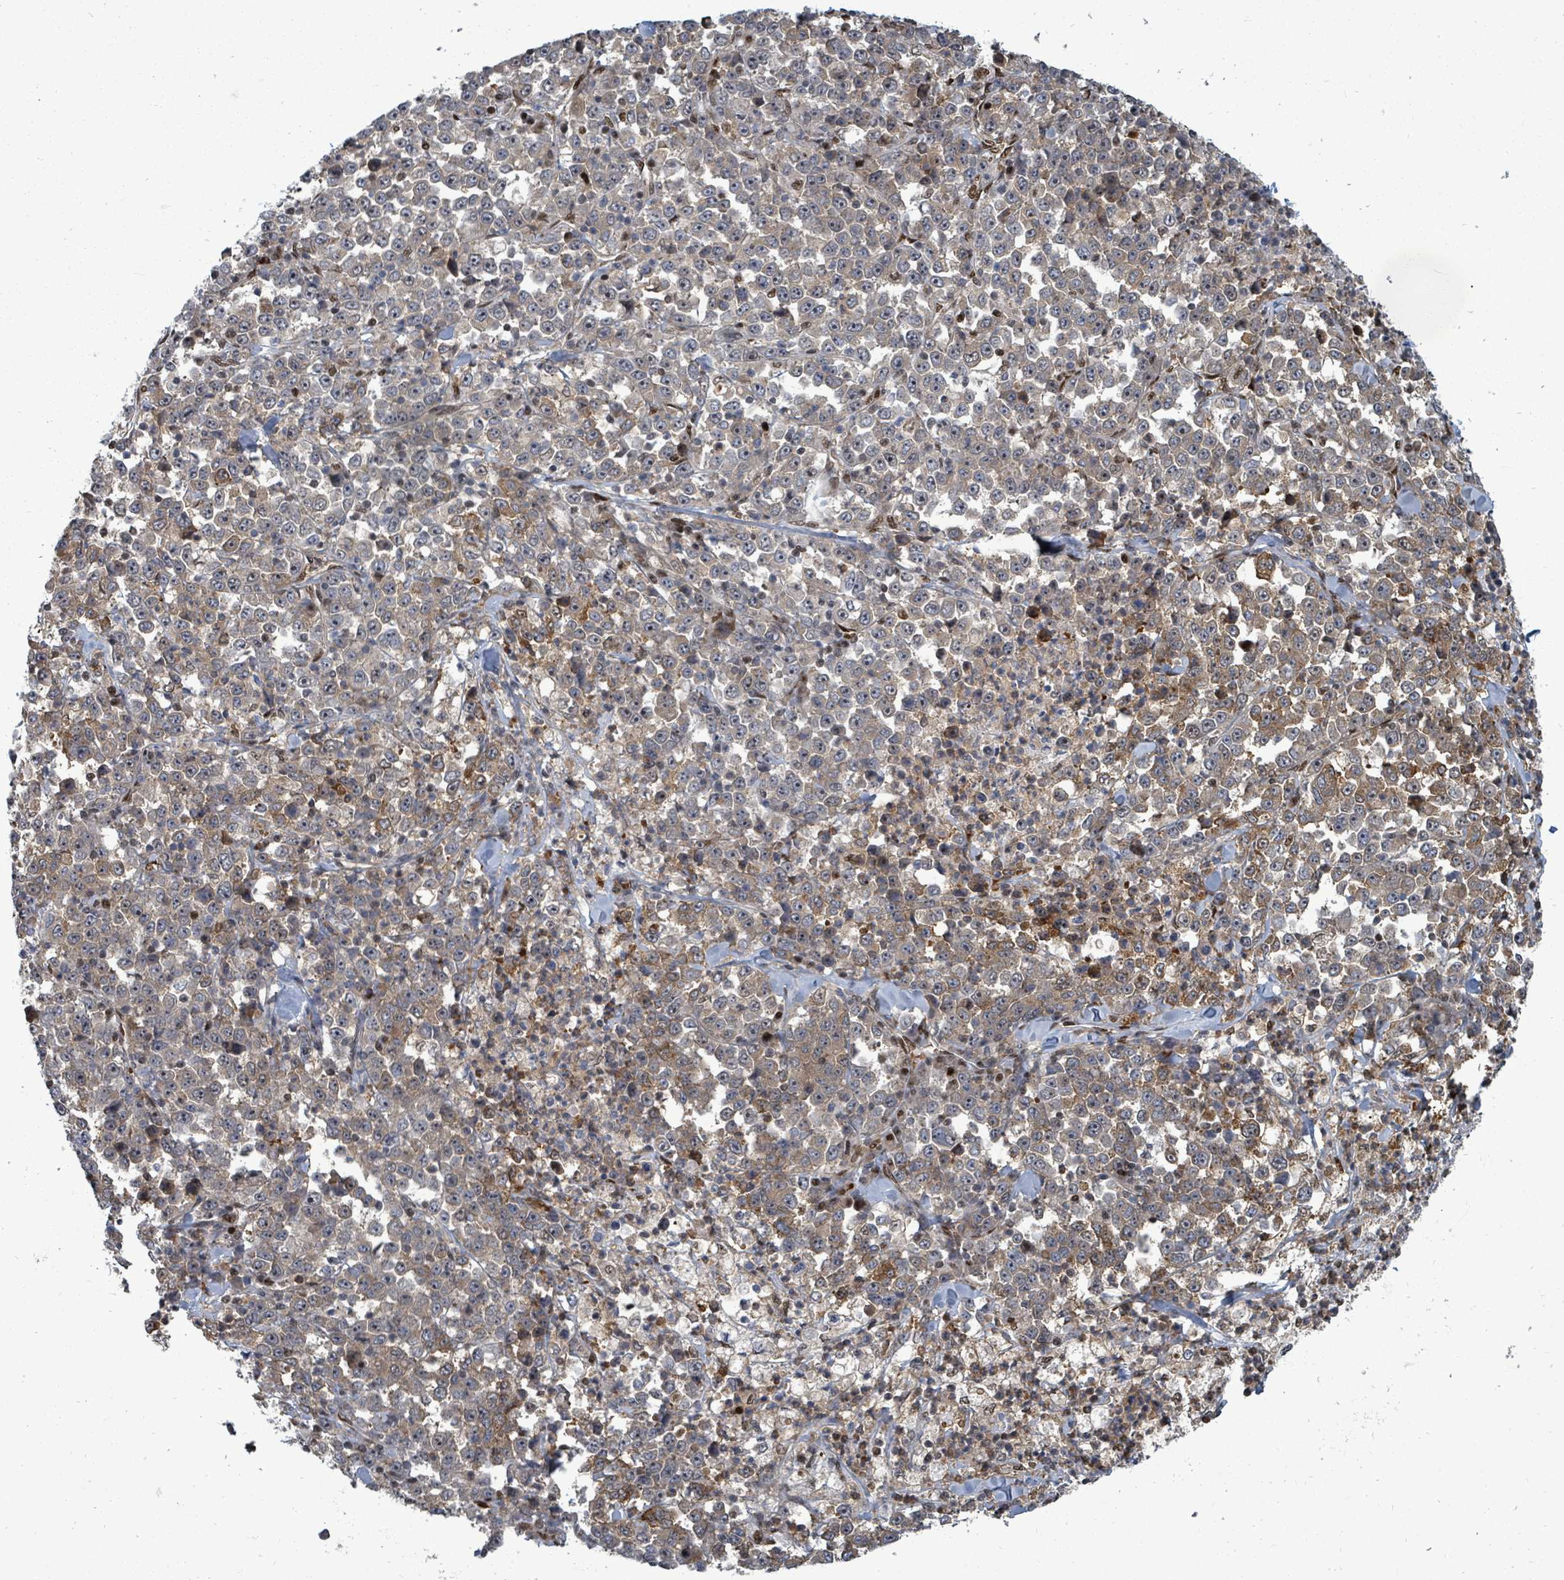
{"staining": {"intensity": "moderate", "quantity": "<25%", "location": "cytoplasmic/membranous"}, "tissue": "stomach cancer", "cell_type": "Tumor cells", "image_type": "cancer", "snomed": [{"axis": "morphology", "description": "Normal tissue, NOS"}, {"axis": "morphology", "description": "Adenocarcinoma, NOS"}, {"axis": "topography", "description": "Stomach, upper"}, {"axis": "topography", "description": "Stomach"}], "caption": "Tumor cells exhibit low levels of moderate cytoplasmic/membranous positivity in about <25% of cells in stomach cancer (adenocarcinoma).", "gene": "TRDMT1", "patient": {"sex": "male", "age": 59}}